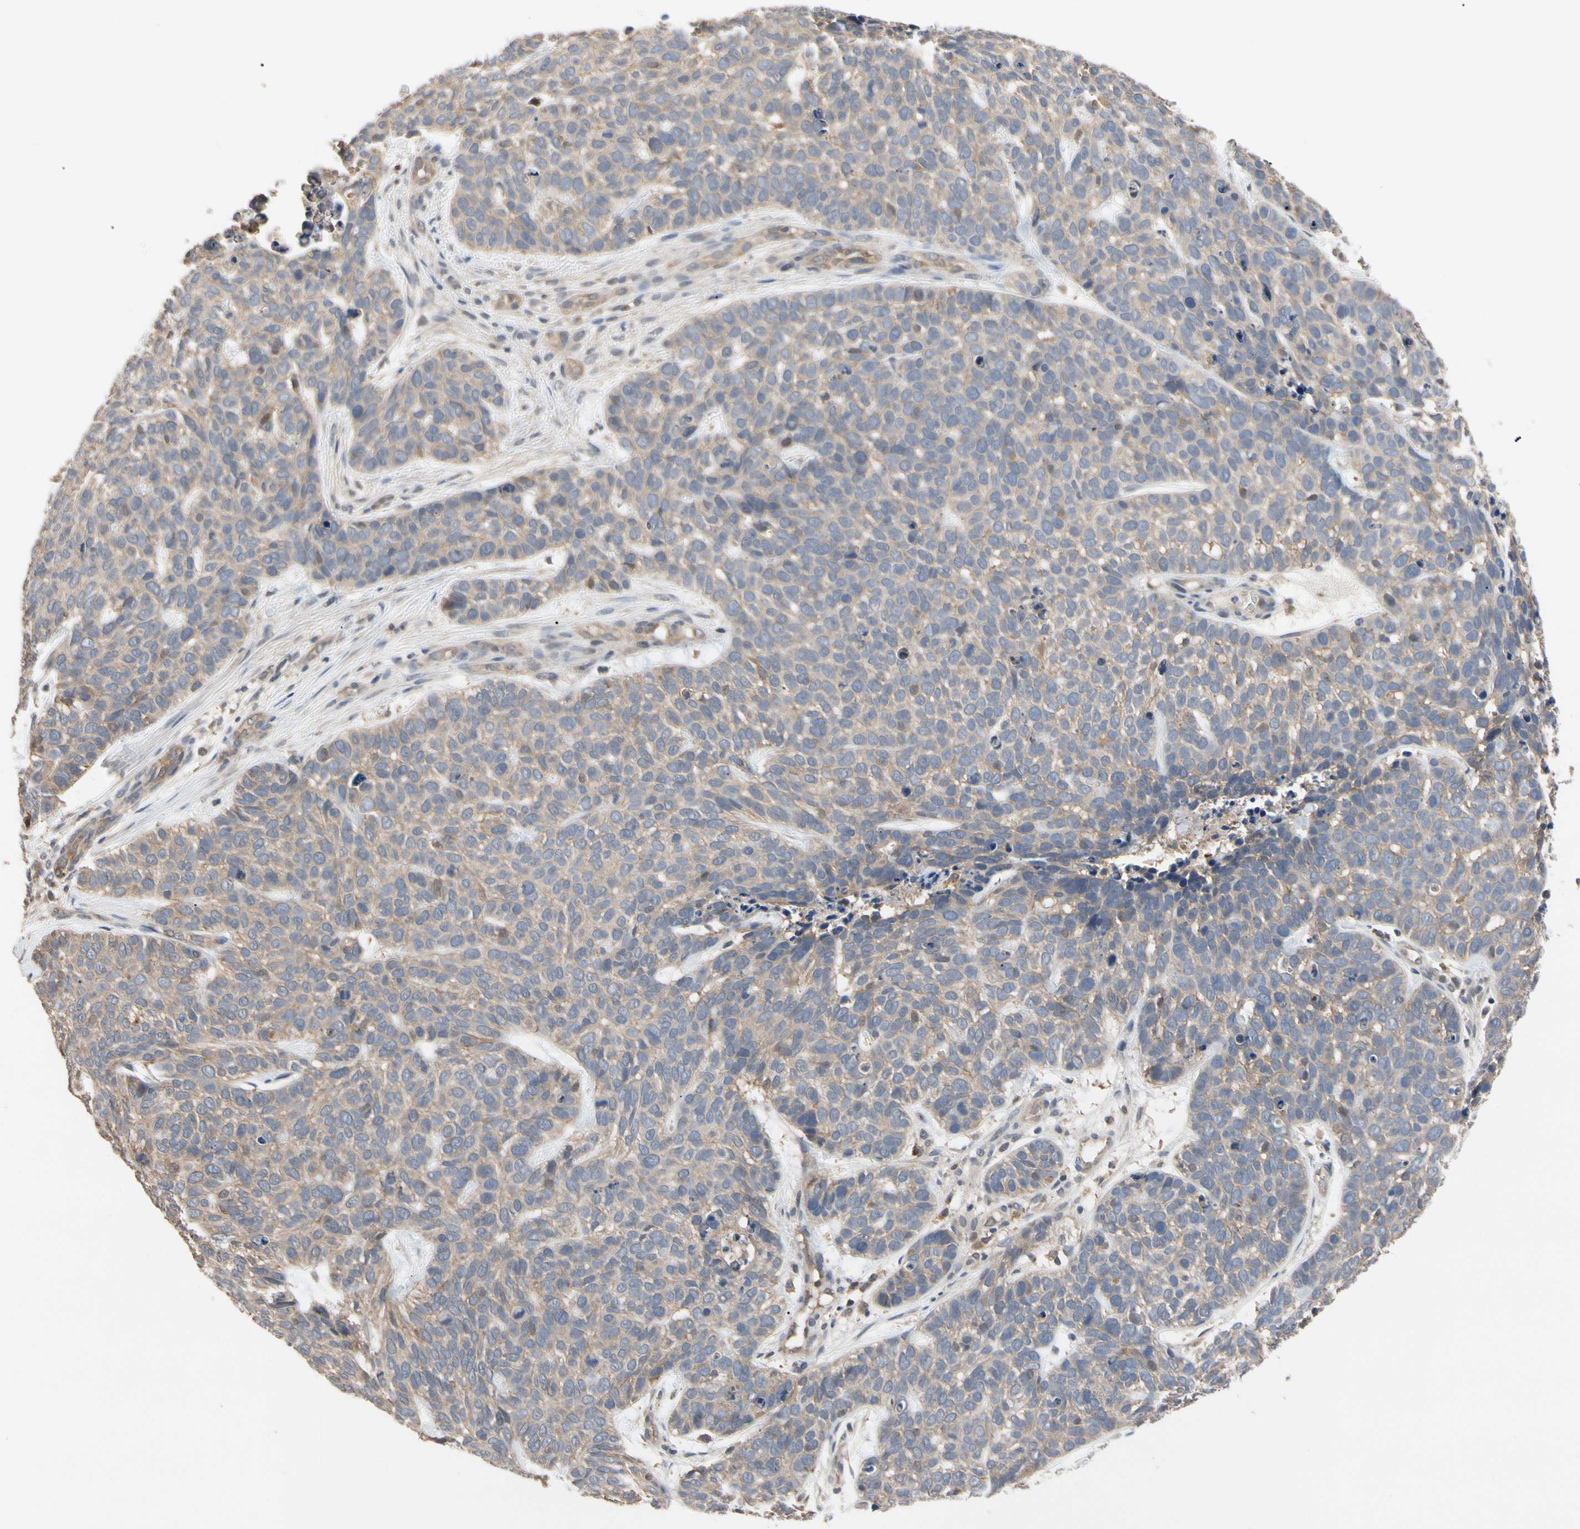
{"staining": {"intensity": "moderate", "quantity": ">75%", "location": "cytoplasmic/membranous"}, "tissue": "skin cancer", "cell_type": "Tumor cells", "image_type": "cancer", "snomed": [{"axis": "morphology", "description": "Basal cell carcinoma"}, {"axis": "topography", "description": "Skin"}], "caption": "IHC micrograph of human skin cancer (basal cell carcinoma) stained for a protein (brown), which demonstrates medium levels of moderate cytoplasmic/membranous staining in approximately >75% of tumor cells.", "gene": "DPP8", "patient": {"sex": "male", "age": 87}}